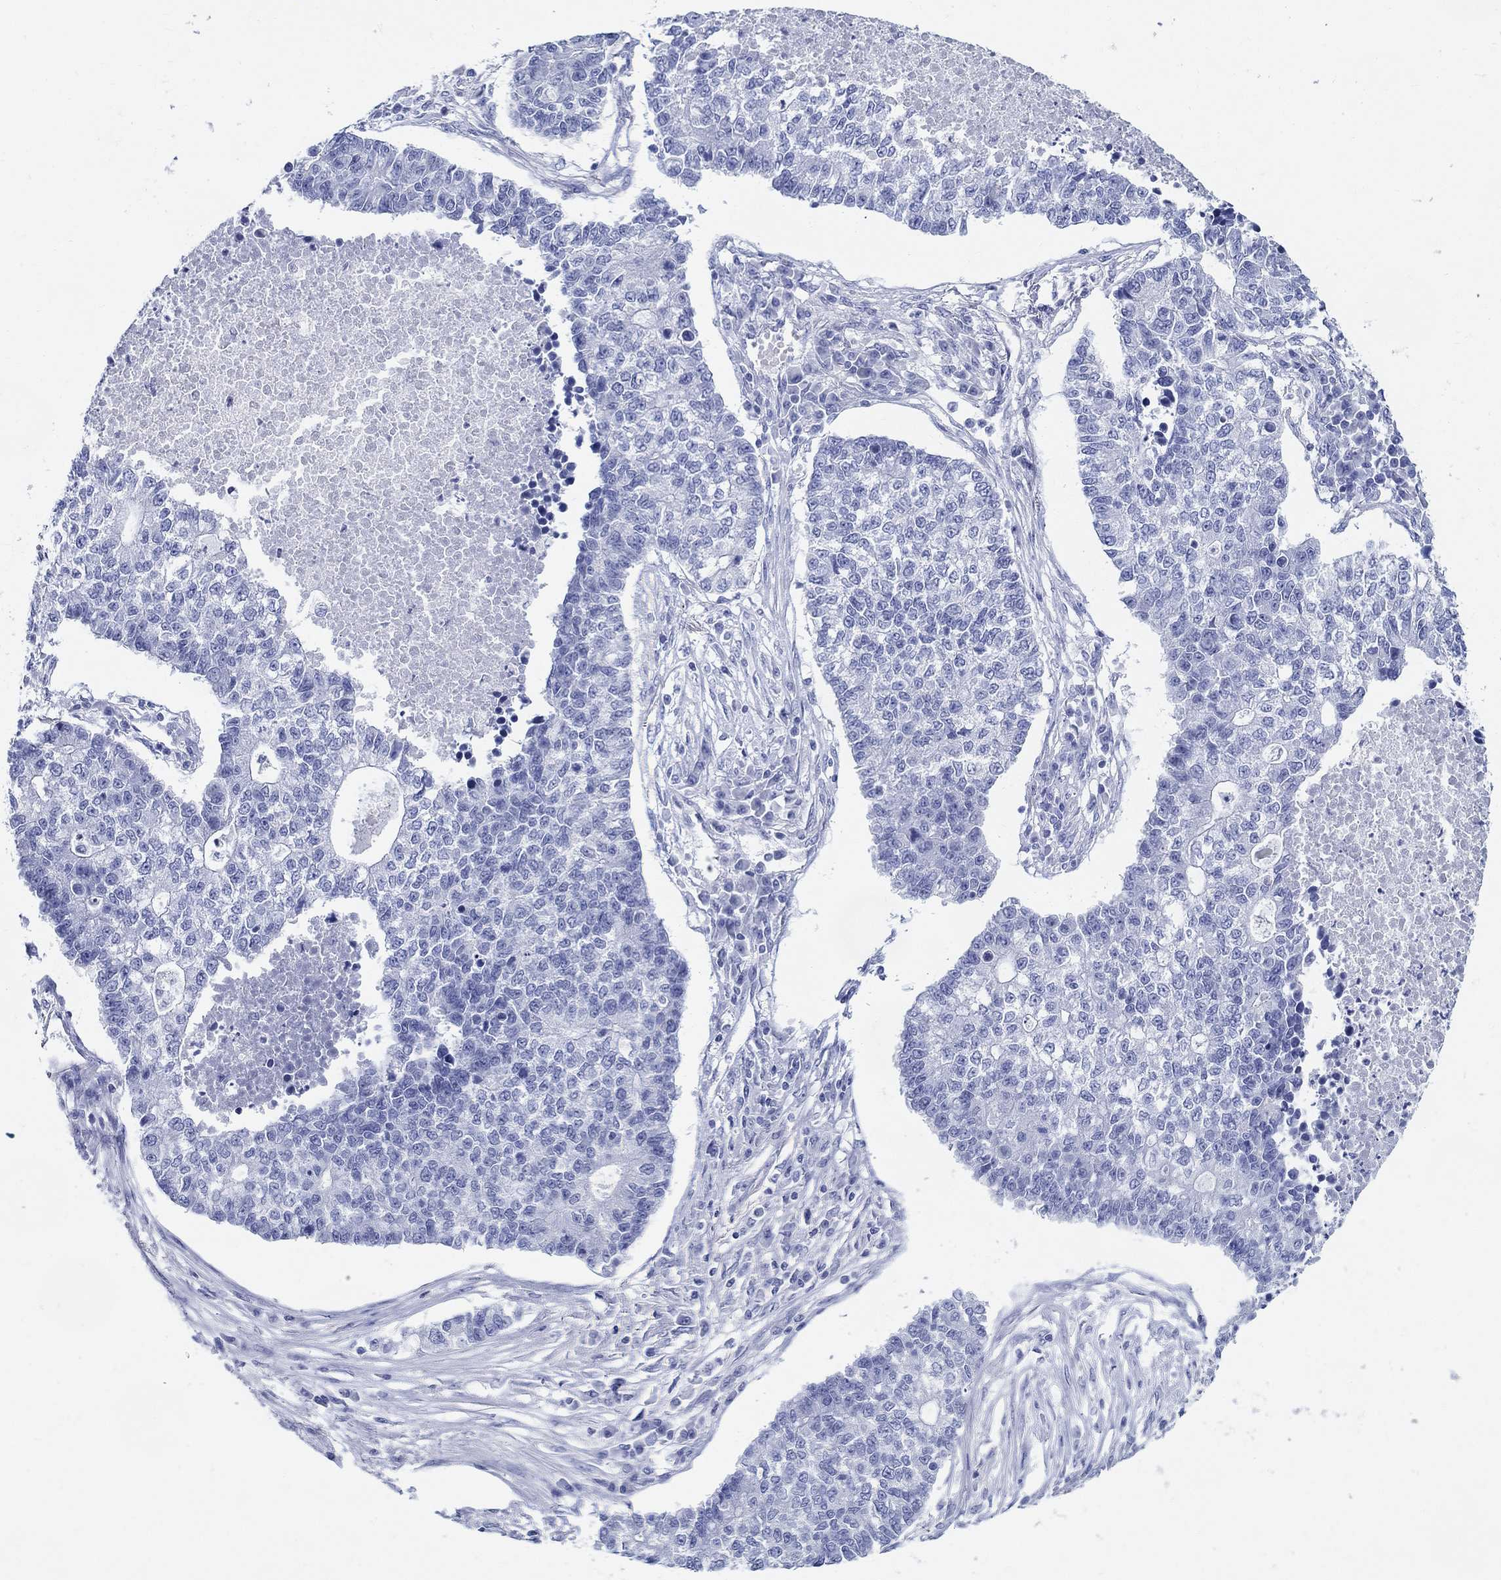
{"staining": {"intensity": "negative", "quantity": "none", "location": "none"}, "tissue": "lung cancer", "cell_type": "Tumor cells", "image_type": "cancer", "snomed": [{"axis": "morphology", "description": "Adenocarcinoma, NOS"}, {"axis": "topography", "description": "Lung"}], "caption": "IHC image of neoplastic tissue: human lung cancer stained with DAB demonstrates no significant protein positivity in tumor cells.", "gene": "CRYGS", "patient": {"sex": "male", "age": 57}}